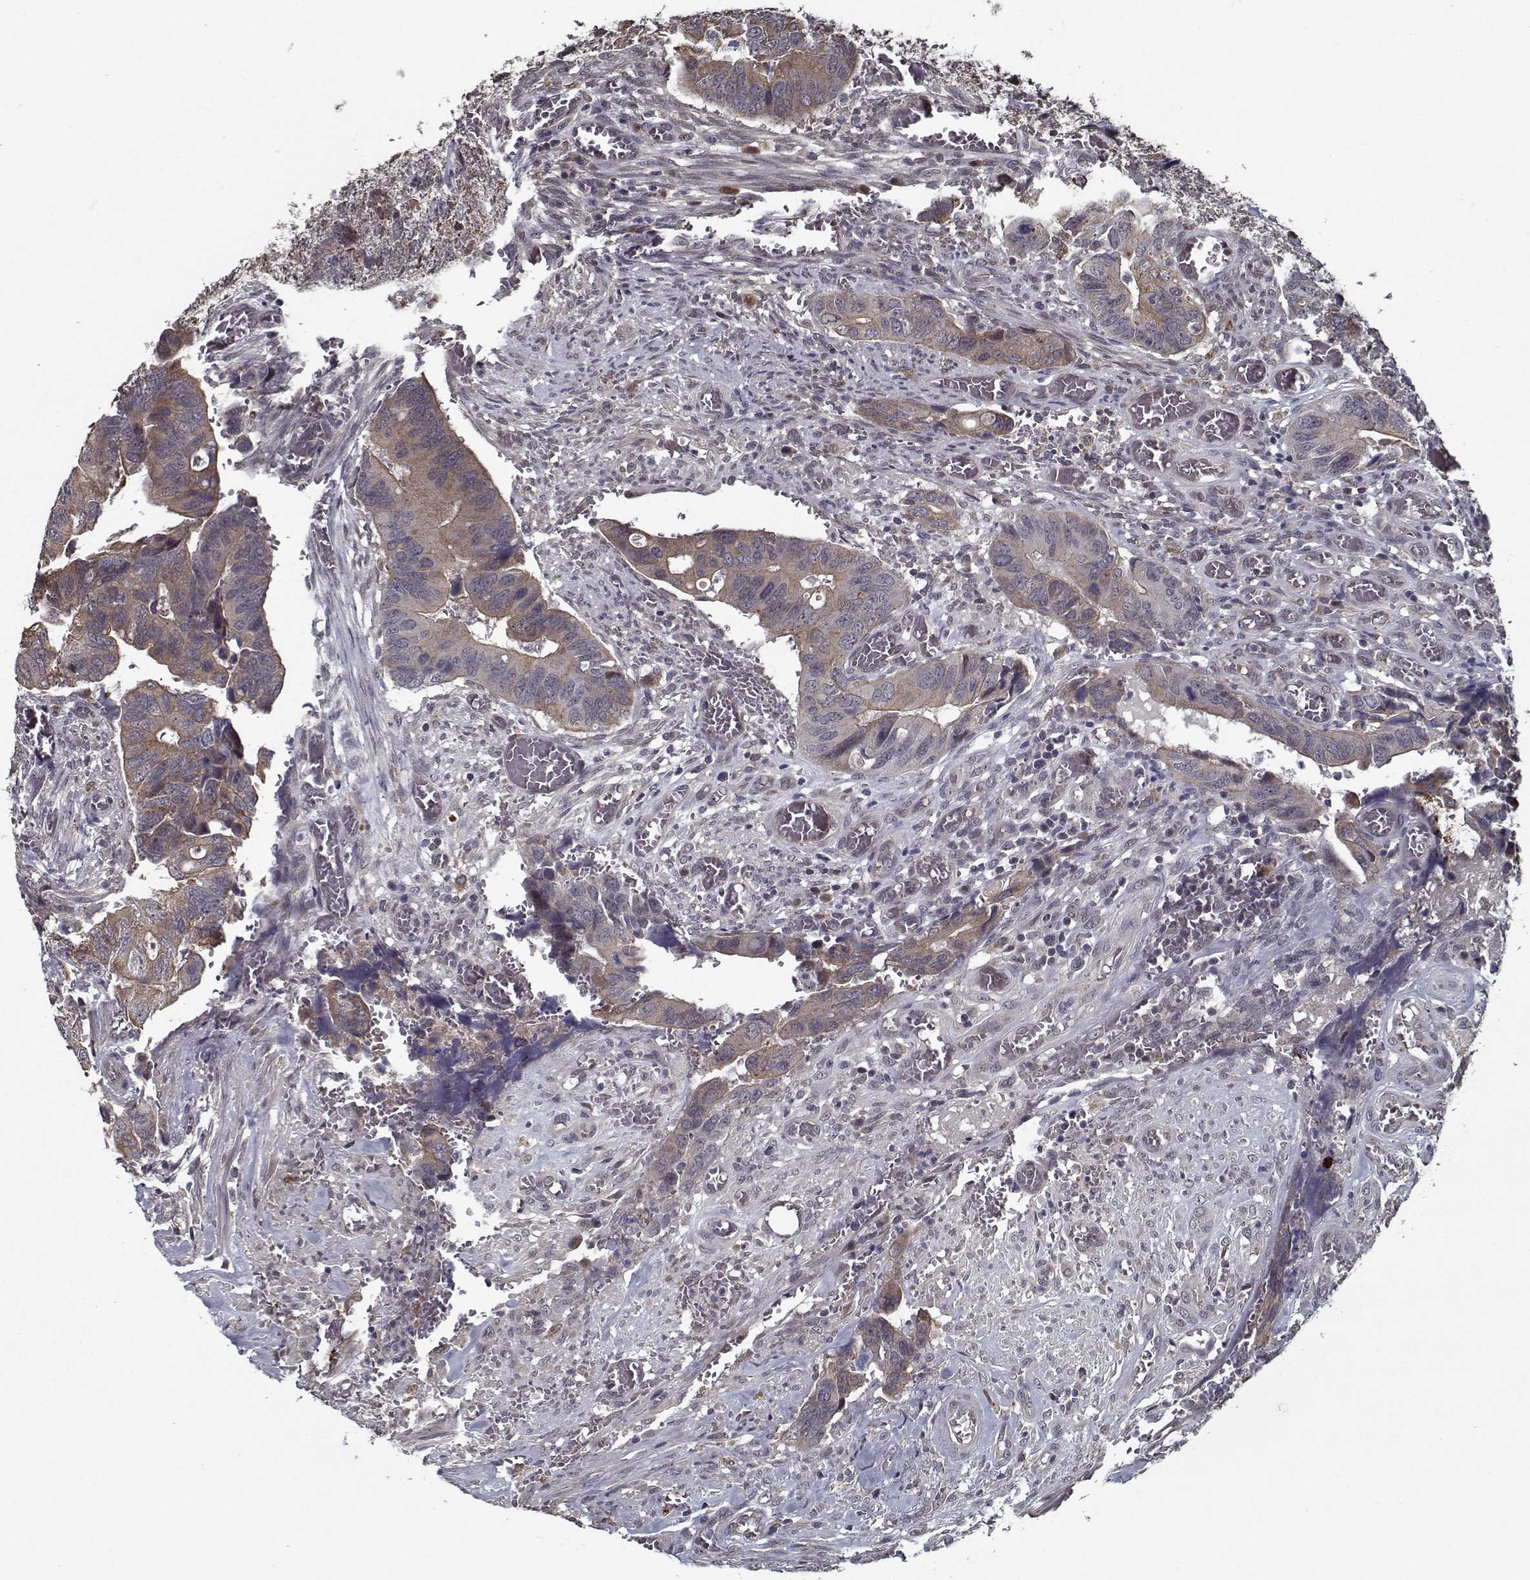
{"staining": {"intensity": "weak", "quantity": ">75%", "location": "cytoplasmic/membranous"}, "tissue": "colorectal cancer", "cell_type": "Tumor cells", "image_type": "cancer", "snomed": [{"axis": "morphology", "description": "Adenocarcinoma, NOS"}, {"axis": "topography", "description": "Colon"}], "caption": "A histopathology image of human colorectal adenocarcinoma stained for a protein displays weak cytoplasmic/membranous brown staining in tumor cells.", "gene": "NLK", "patient": {"sex": "male", "age": 49}}